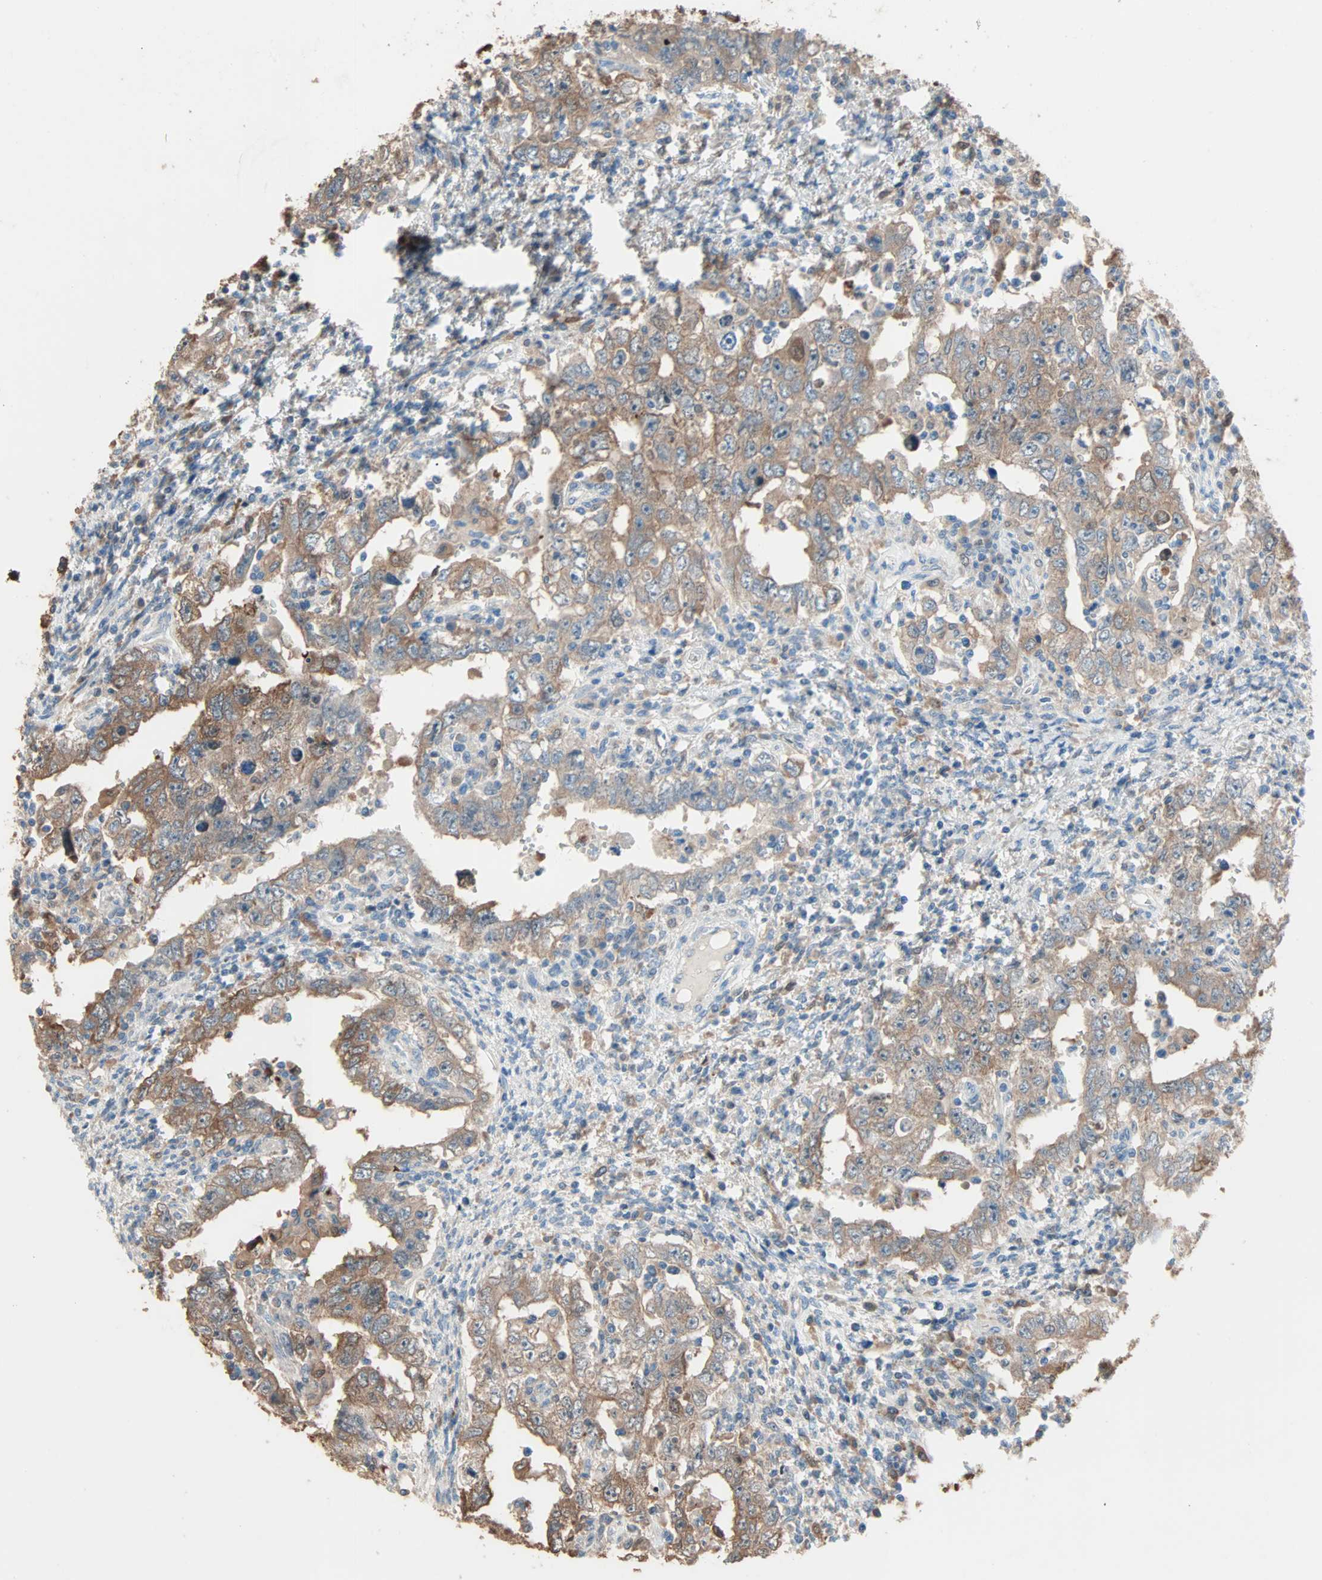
{"staining": {"intensity": "moderate", "quantity": ">75%", "location": "cytoplasmic/membranous"}, "tissue": "testis cancer", "cell_type": "Tumor cells", "image_type": "cancer", "snomed": [{"axis": "morphology", "description": "Carcinoma, Embryonal, NOS"}, {"axis": "topography", "description": "Testis"}], "caption": "An image of testis embryonal carcinoma stained for a protein demonstrates moderate cytoplasmic/membranous brown staining in tumor cells.", "gene": "PRDX1", "patient": {"sex": "male", "age": 26}}